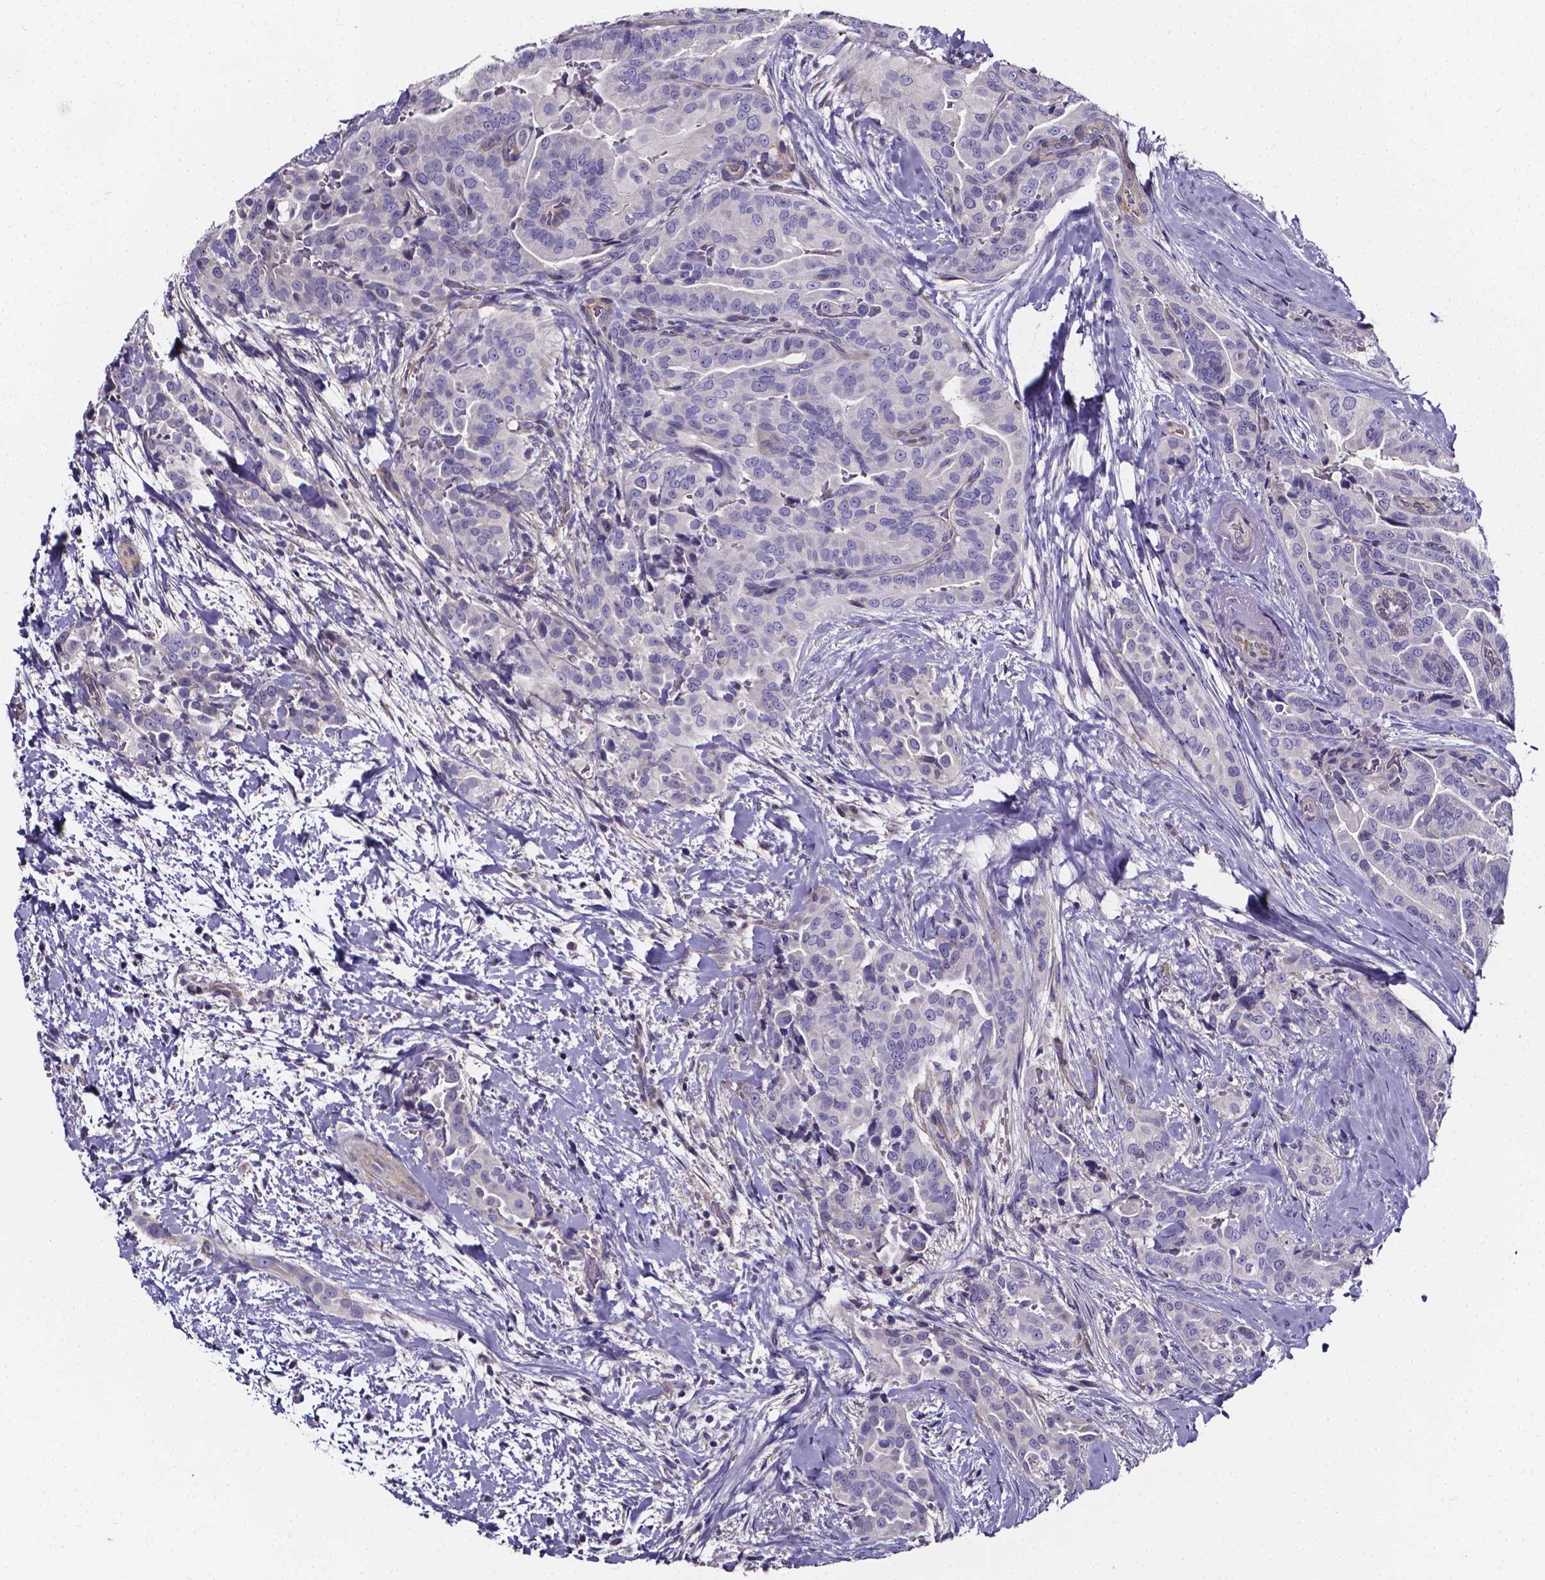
{"staining": {"intensity": "negative", "quantity": "none", "location": "none"}, "tissue": "thyroid cancer", "cell_type": "Tumor cells", "image_type": "cancer", "snomed": [{"axis": "morphology", "description": "Papillary adenocarcinoma, NOS"}, {"axis": "topography", "description": "Thyroid gland"}], "caption": "Immunohistochemistry micrograph of human thyroid cancer stained for a protein (brown), which displays no positivity in tumor cells.", "gene": "CACNG8", "patient": {"sex": "male", "age": 61}}